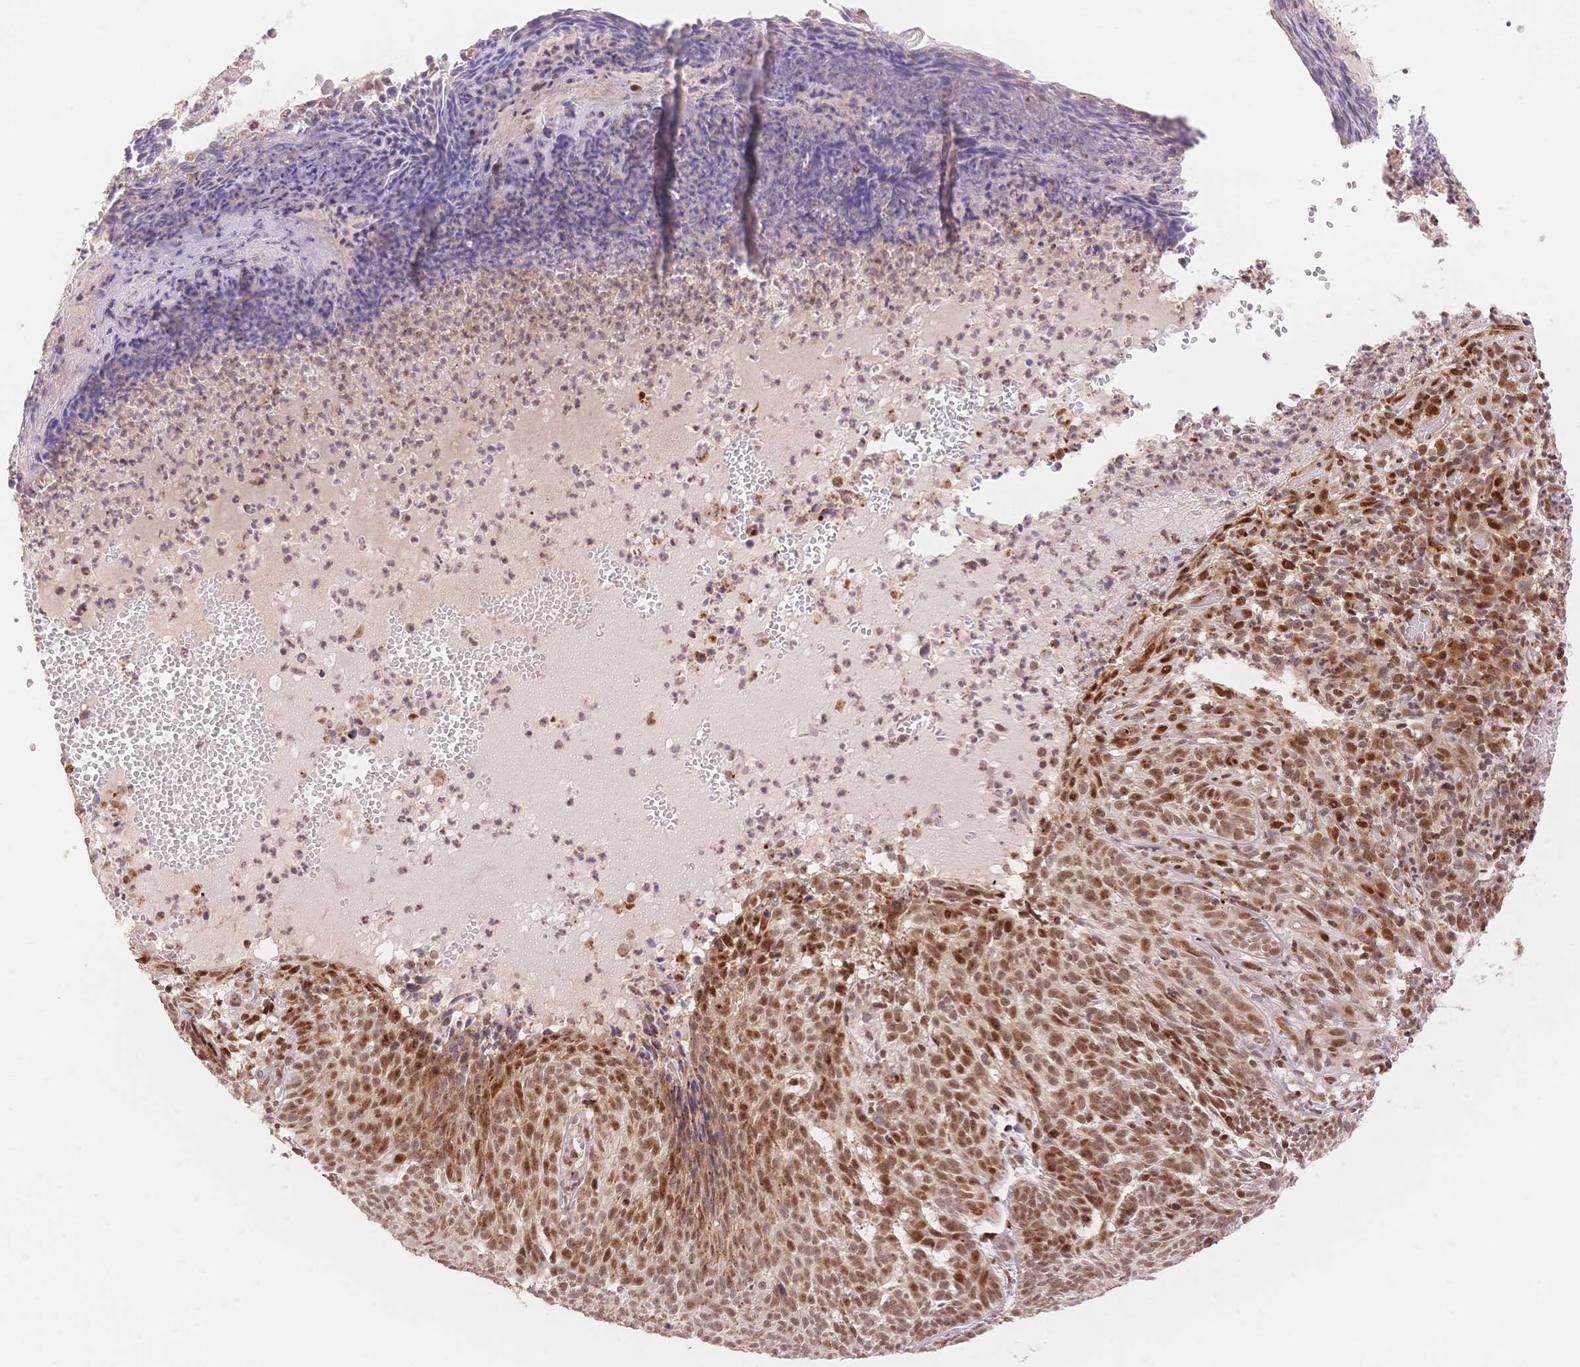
{"staining": {"intensity": "moderate", "quantity": ">75%", "location": "nuclear"}, "tissue": "skin cancer", "cell_type": "Tumor cells", "image_type": "cancer", "snomed": [{"axis": "morphology", "description": "Basal cell carcinoma"}, {"axis": "topography", "description": "Skin"}], "caption": "Immunohistochemistry (IHC) photomicrograph of skin cancer (basal cell carcinoma) stained for a protein (brown), which shows medium levels of moderate nuclear staining in approximately >75% of tumor cells.", "gene": "STK39", "patient": {"sex": "male", "age": 90}}